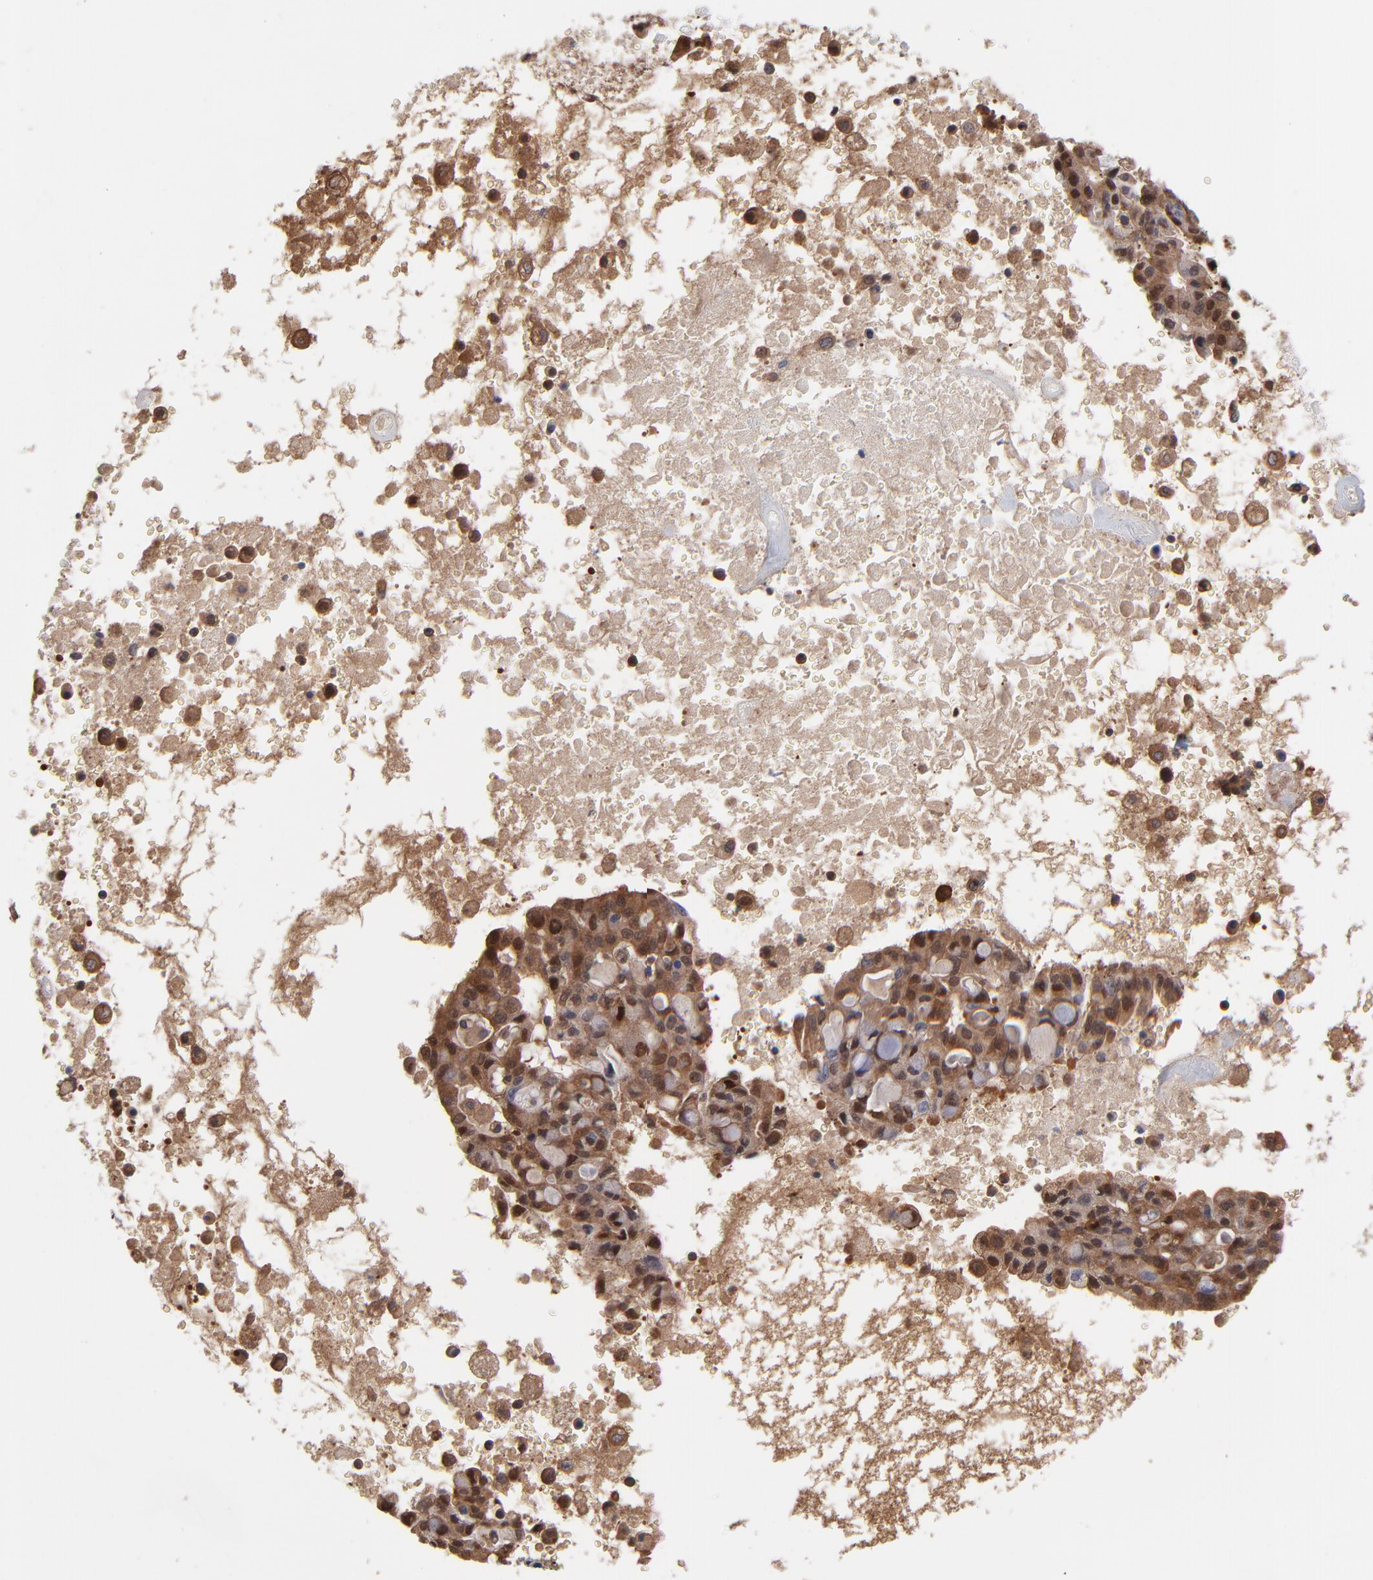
{"staining": {"intensity": "moderate", "quantity": "25%-75%", "location": "cytoplasmic/membranous,nuclear"}, "tissue": "lung cancer", "cell_type": "Tumor cells", "image_type": "cancer", "snomed": [{"axis": "morphology", "description": "Adenocarcinoma, NOS"}, {"axis": "topography", "description": "Lung"}], "caption": "Immunohistochemical staining of human adenocarcinoma (lung) shows medium levels of moderate cytoplasmic/membranous and nuclear protein expression in about 25%-75% of tumor cells.", "gene": "DCTPP1", "patient": {"sex": "female", "age": 44}}